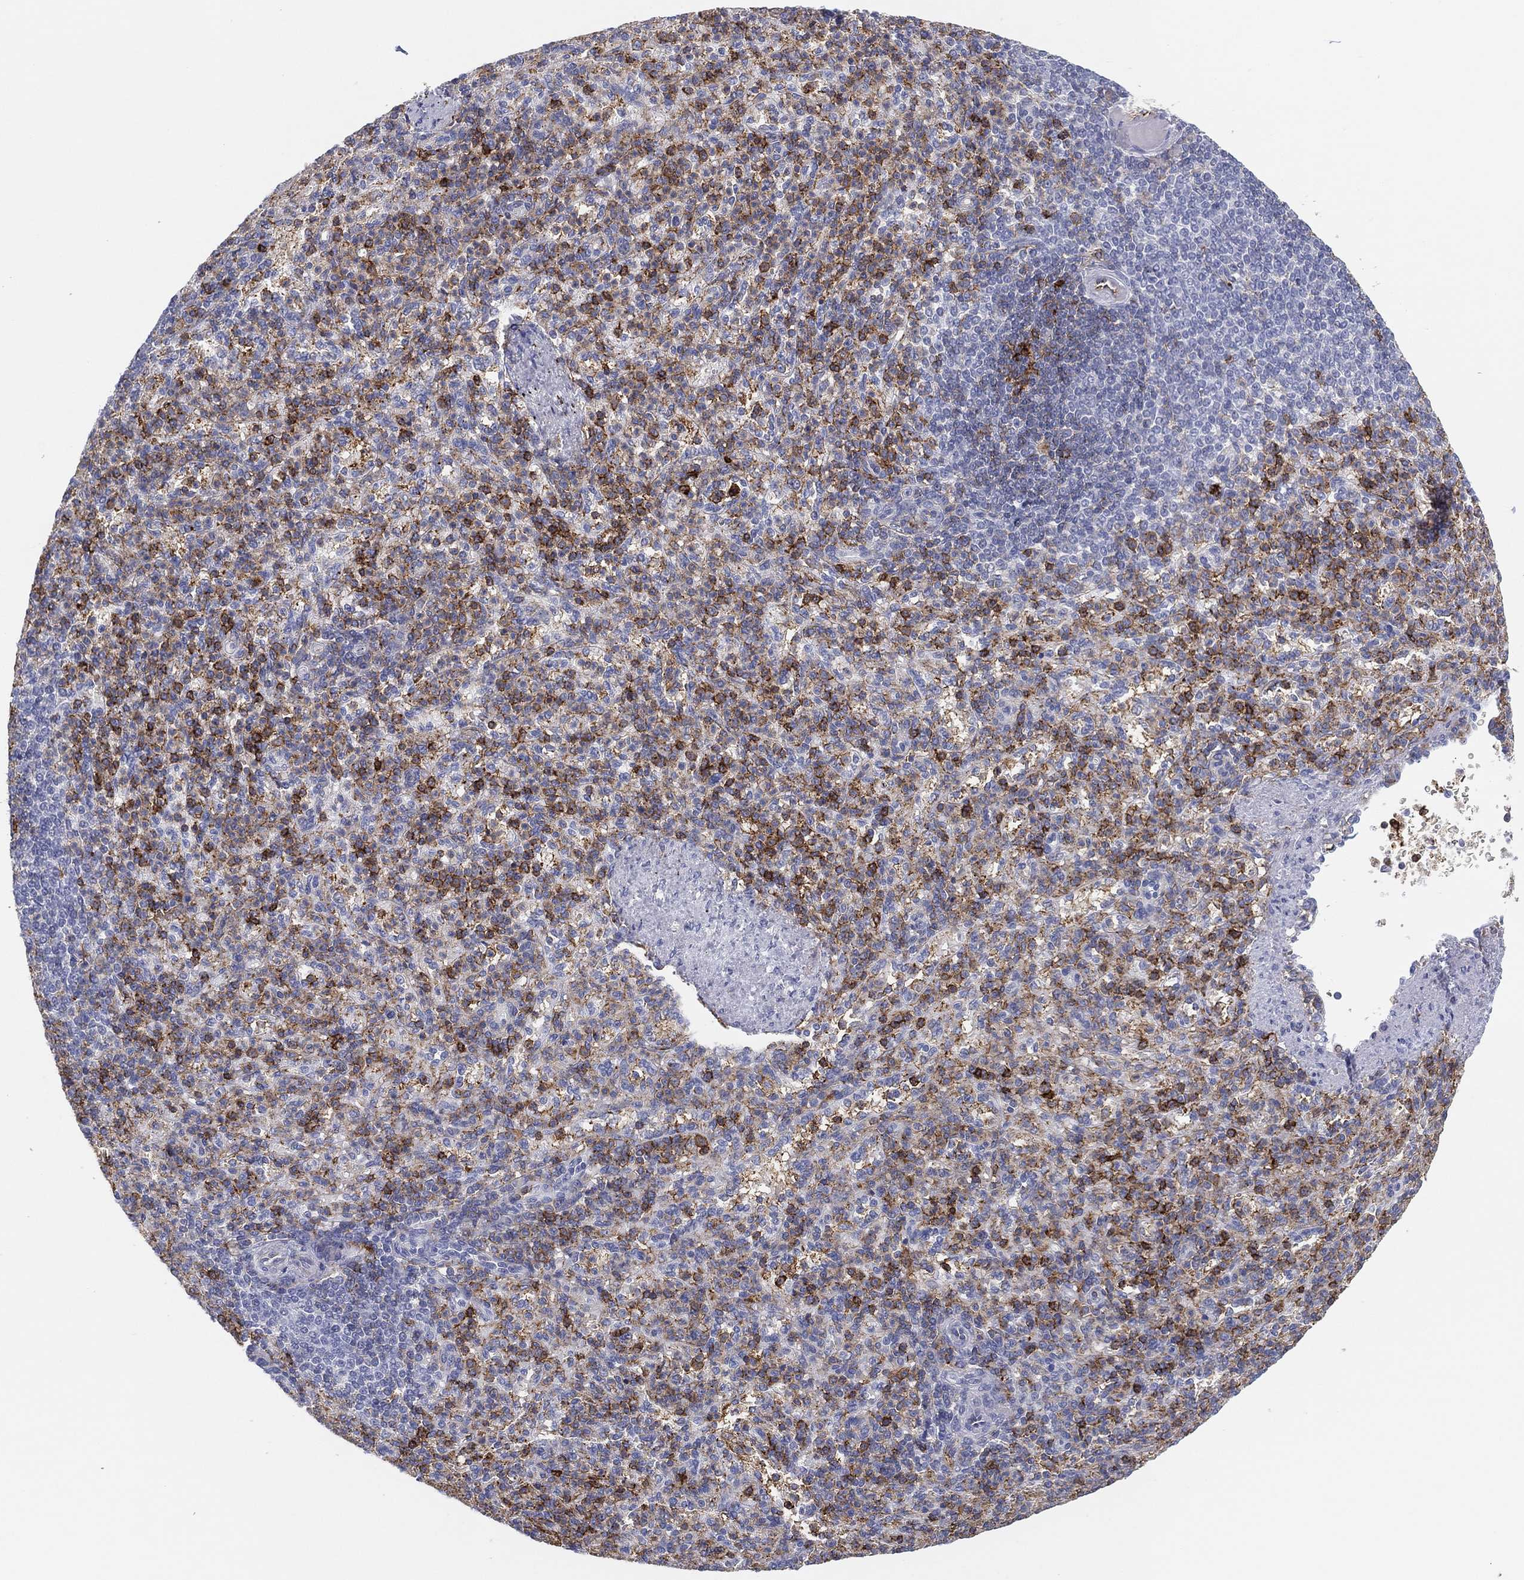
{"staining": {"intensity": "strong", "quantity": "<25%", "location": "cytoplasmic/membranous"}, "tissue": "spleen", "cell_type": "Cells in red pulp", "image_type": "normal", "snomed": [{"axis": "morphology", "description": "Normal tissue, NOS"}, {"axis": "topography", "description": "Spleen"}], "caption": "The immunohistochemical stain highlights strong cytoplasmic/membranous positivity in cells in red pulp of benign spleen.", "gene": "SELPLG", "patient": {"sex": "female", "age": 74}}